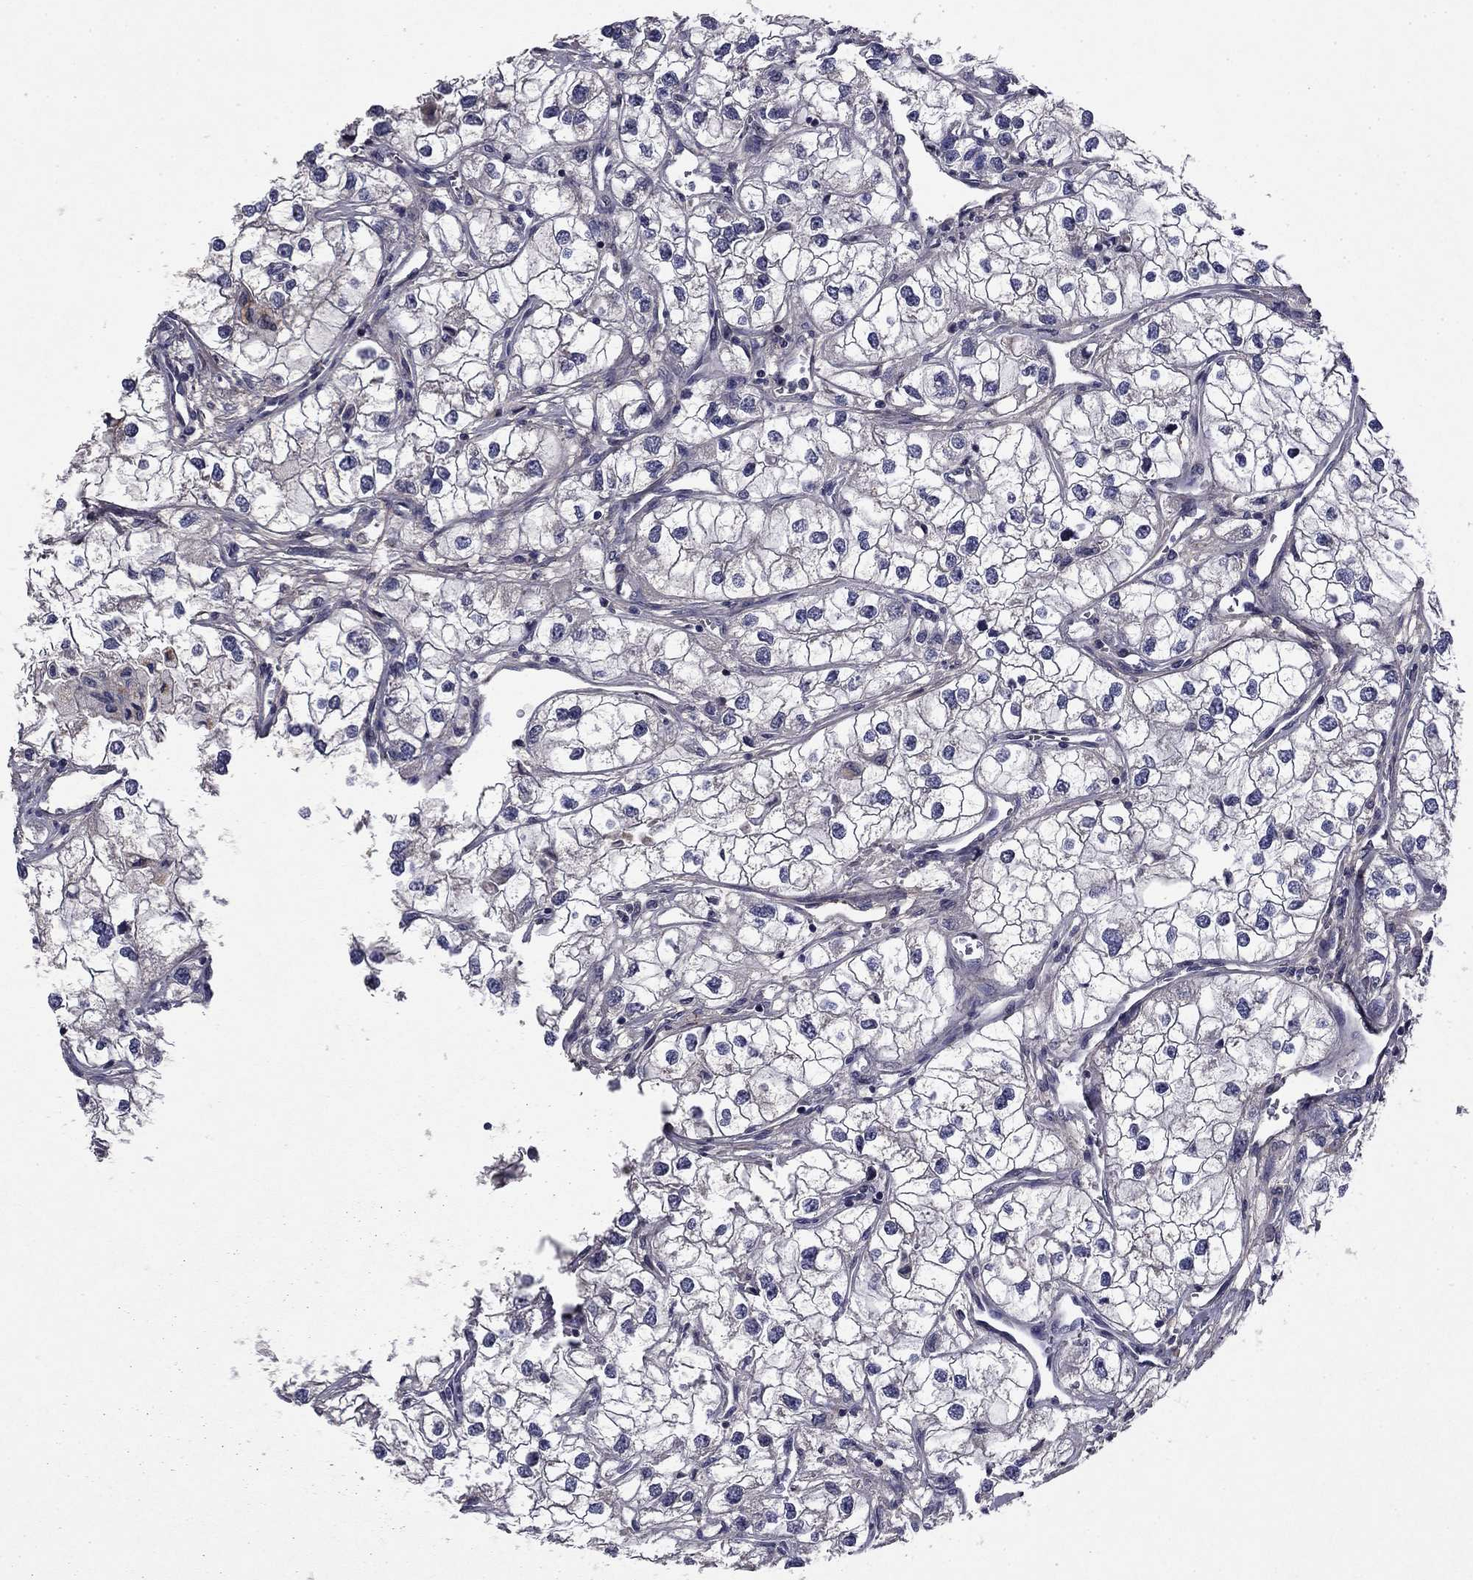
{"staining": {"intensity": "negative", "quantity": "none", "location": "none"}, "tissue": "renal cancer", "cell_type": "Tumor cells", "image_type": "cancer", "snomed": [{"axis": "morphology", "description": "Adenocarcinoma, NOS"}, {"axis": "topography", "description": "Kidney"}], "caption": "Immunohistochemical staining of human adenocarcinoma (renal) exhibits no significant expression in tumor cells. (DAB immunohistochemistry (IHC), high magnification).", "gene": "COL2A1", "patient": {"sex": "male", "age": 59}}